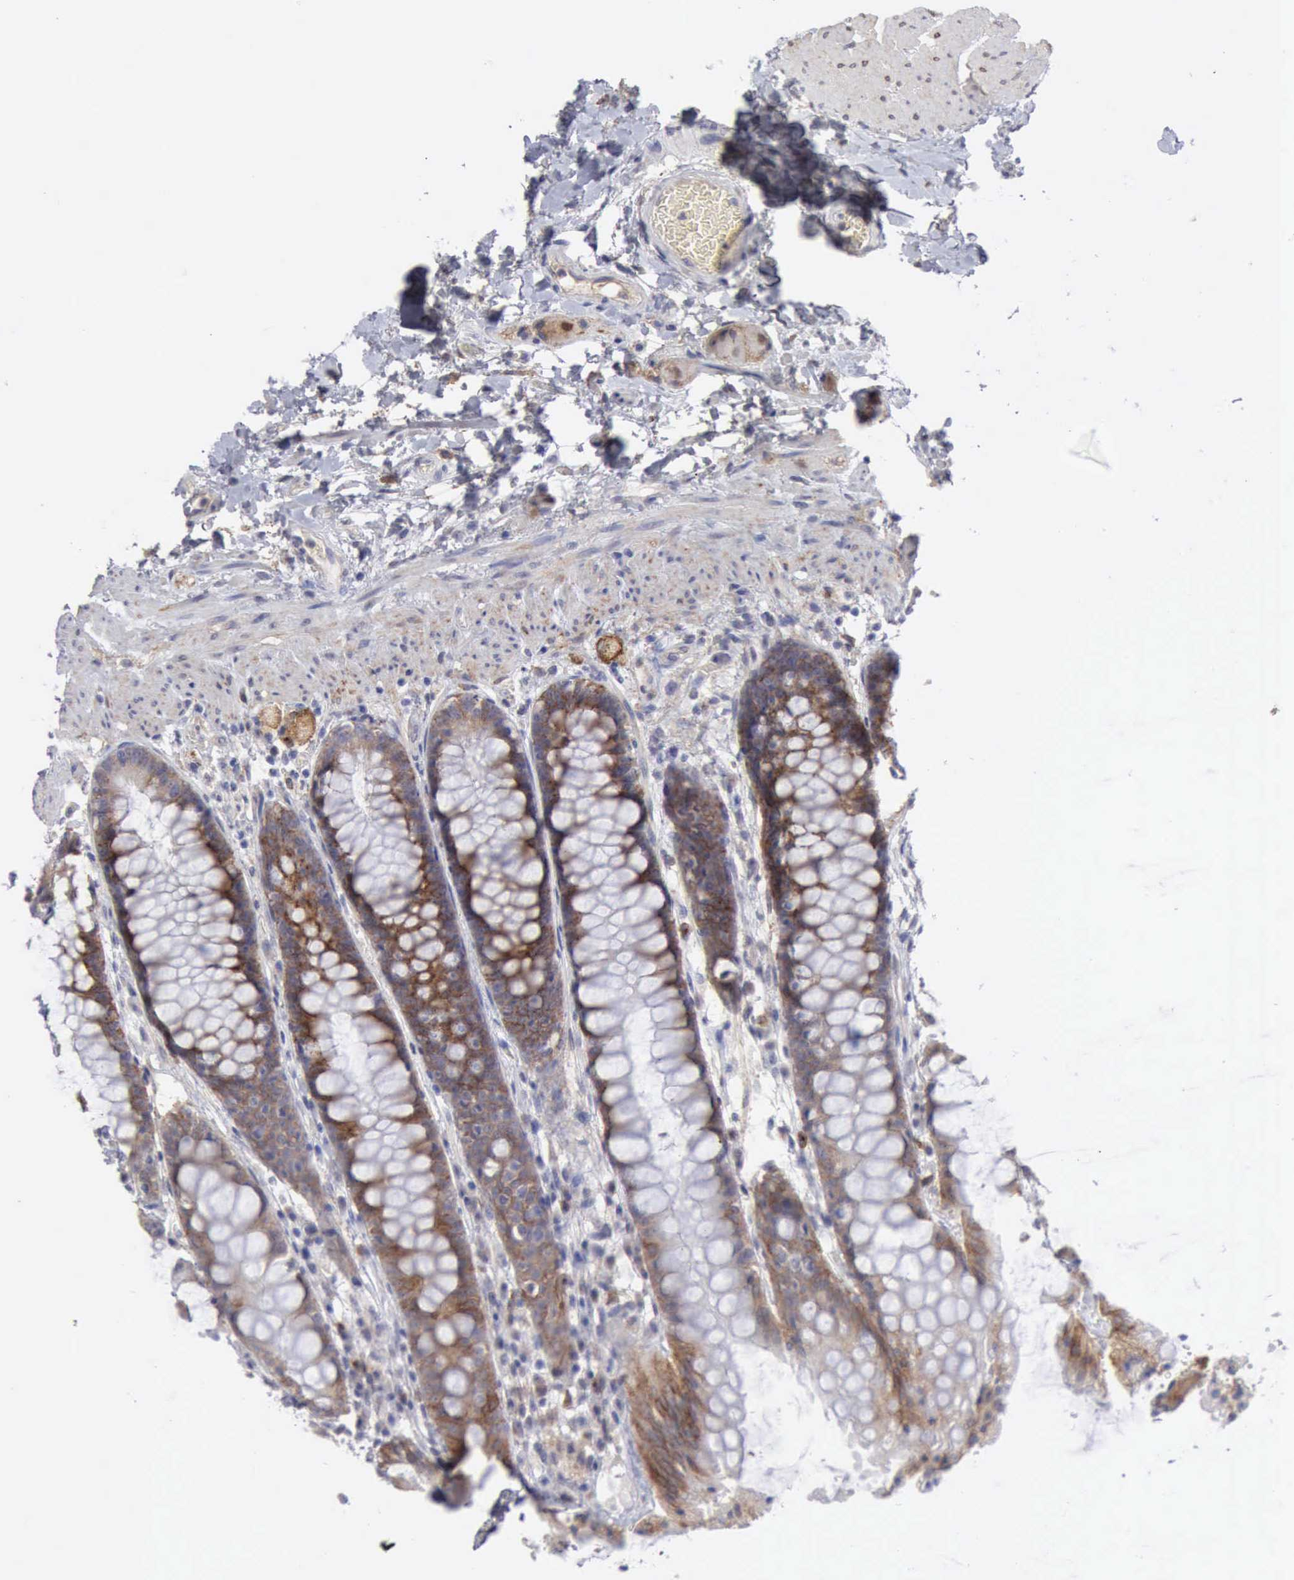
{"staining": {"intensity": "moderate", "quantity": "25%-75%", "location": "cytoplasmic/membranous"}, "tissue": "rectum", "cell_type": "Glandular cells", "image_type": "normal", "snomed": [{"axis": "morphology", "description": "Normal tissue, NOS"}, {"axis": "topography", "description": "Rectum"}], "caption": "IHC photomicrograph of normal human rectum stained for a protein (brown), which shows medium levels of moderate cytoplasmic/membranous expression in about 25%-75% of glandular cells.", "gene": "TFRC", "patient": {"sex": "female", "age": 46}}